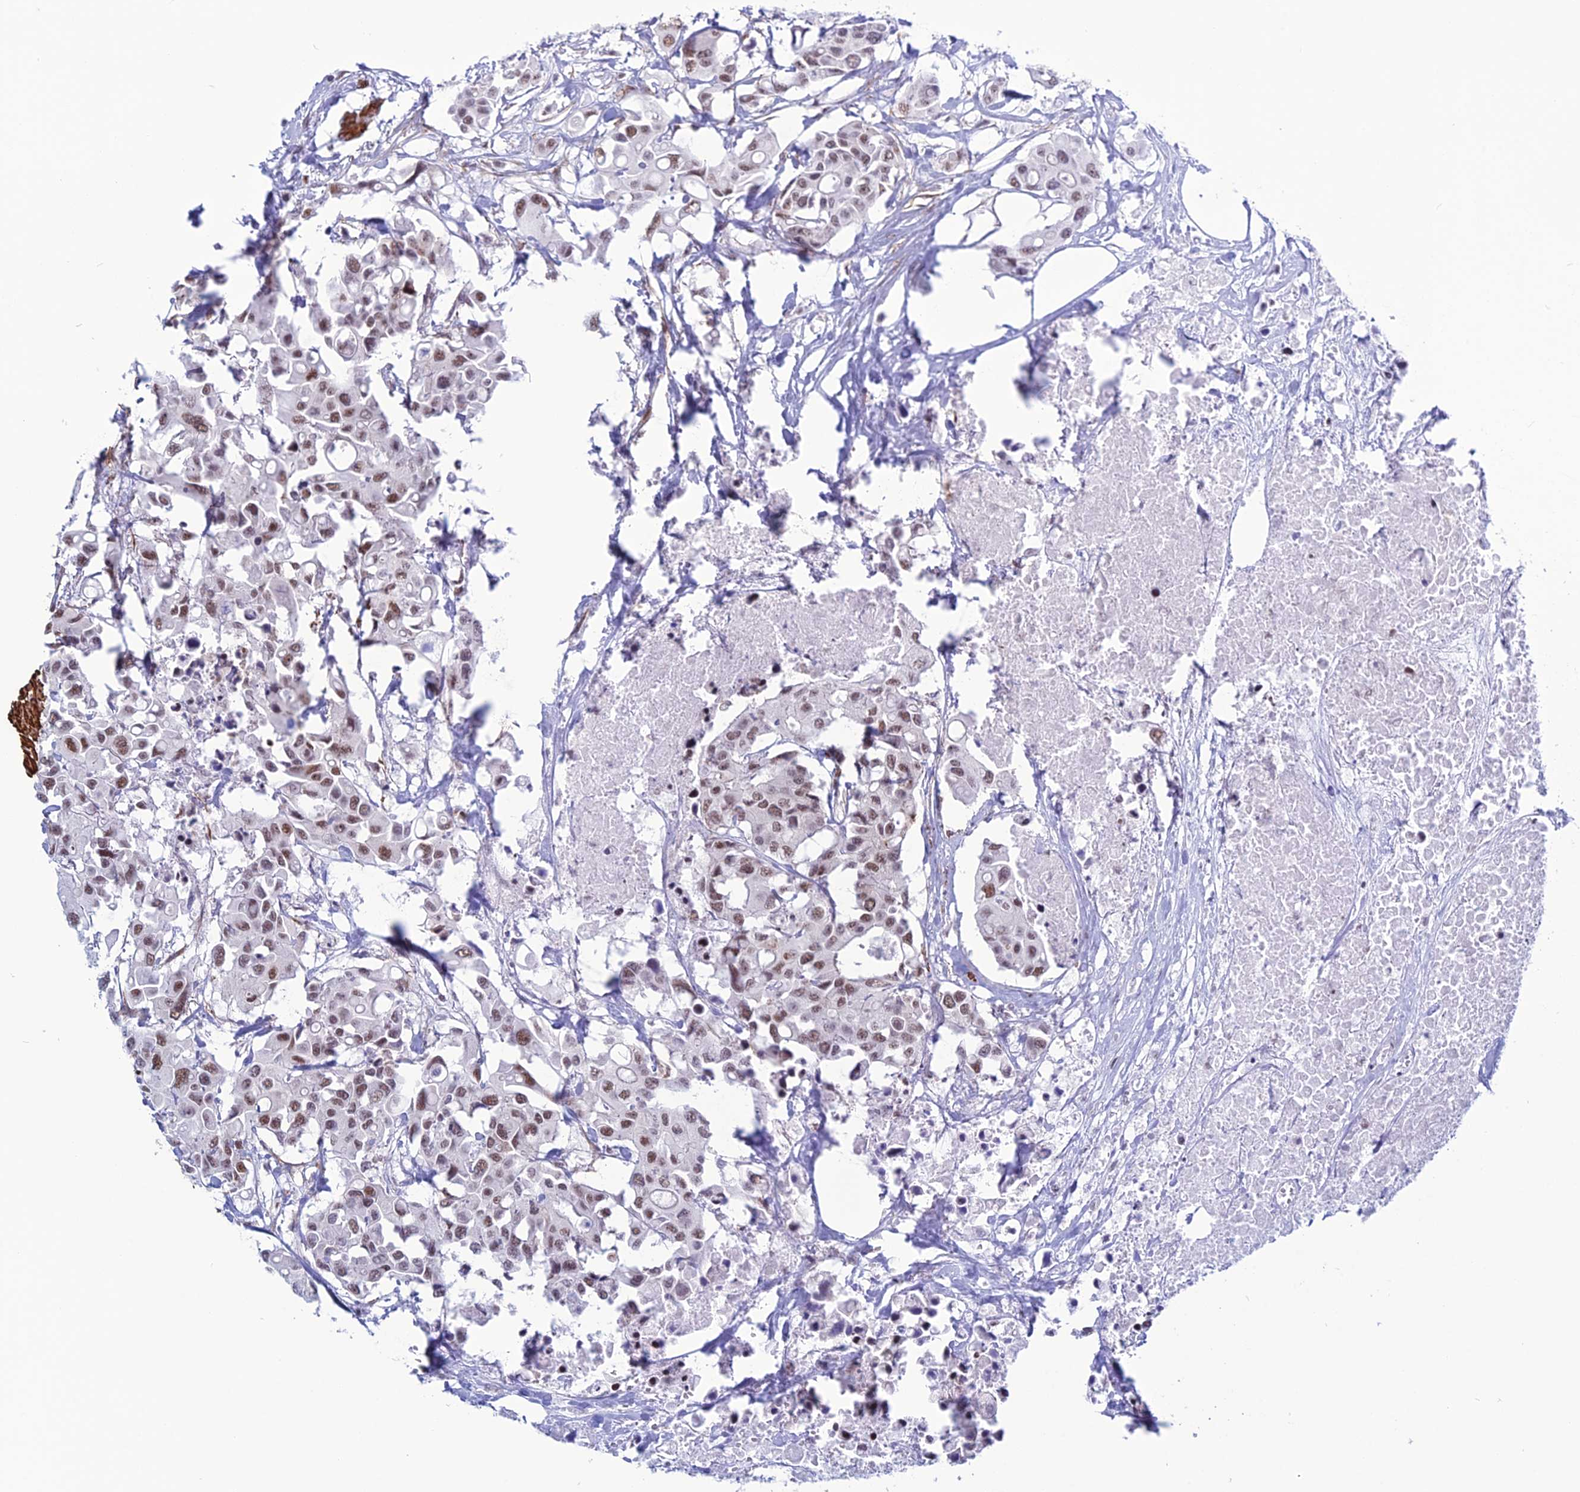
{"staining": {"intensity": "moderate", "quantity": ">75%", "location": "nuclear"}, "tissue": "colorectal cancer", "cell_type": "Tumor cells", "image_type": "cancer", "snomed": [{"axis": "morphology", "description": "Adenocarcinoma, NOS"}, {"axis": "topography", "description": "Colon"}], "caption": "Protein staining demonstrates moderate nuclear expression in approximately >75% of tumor cells in colorectal cancer. Ihc stains the protein in brown and the nuclei are stained blue.", "gene": "U2AF1", "patient": {"sex": "male", "age": 77}}